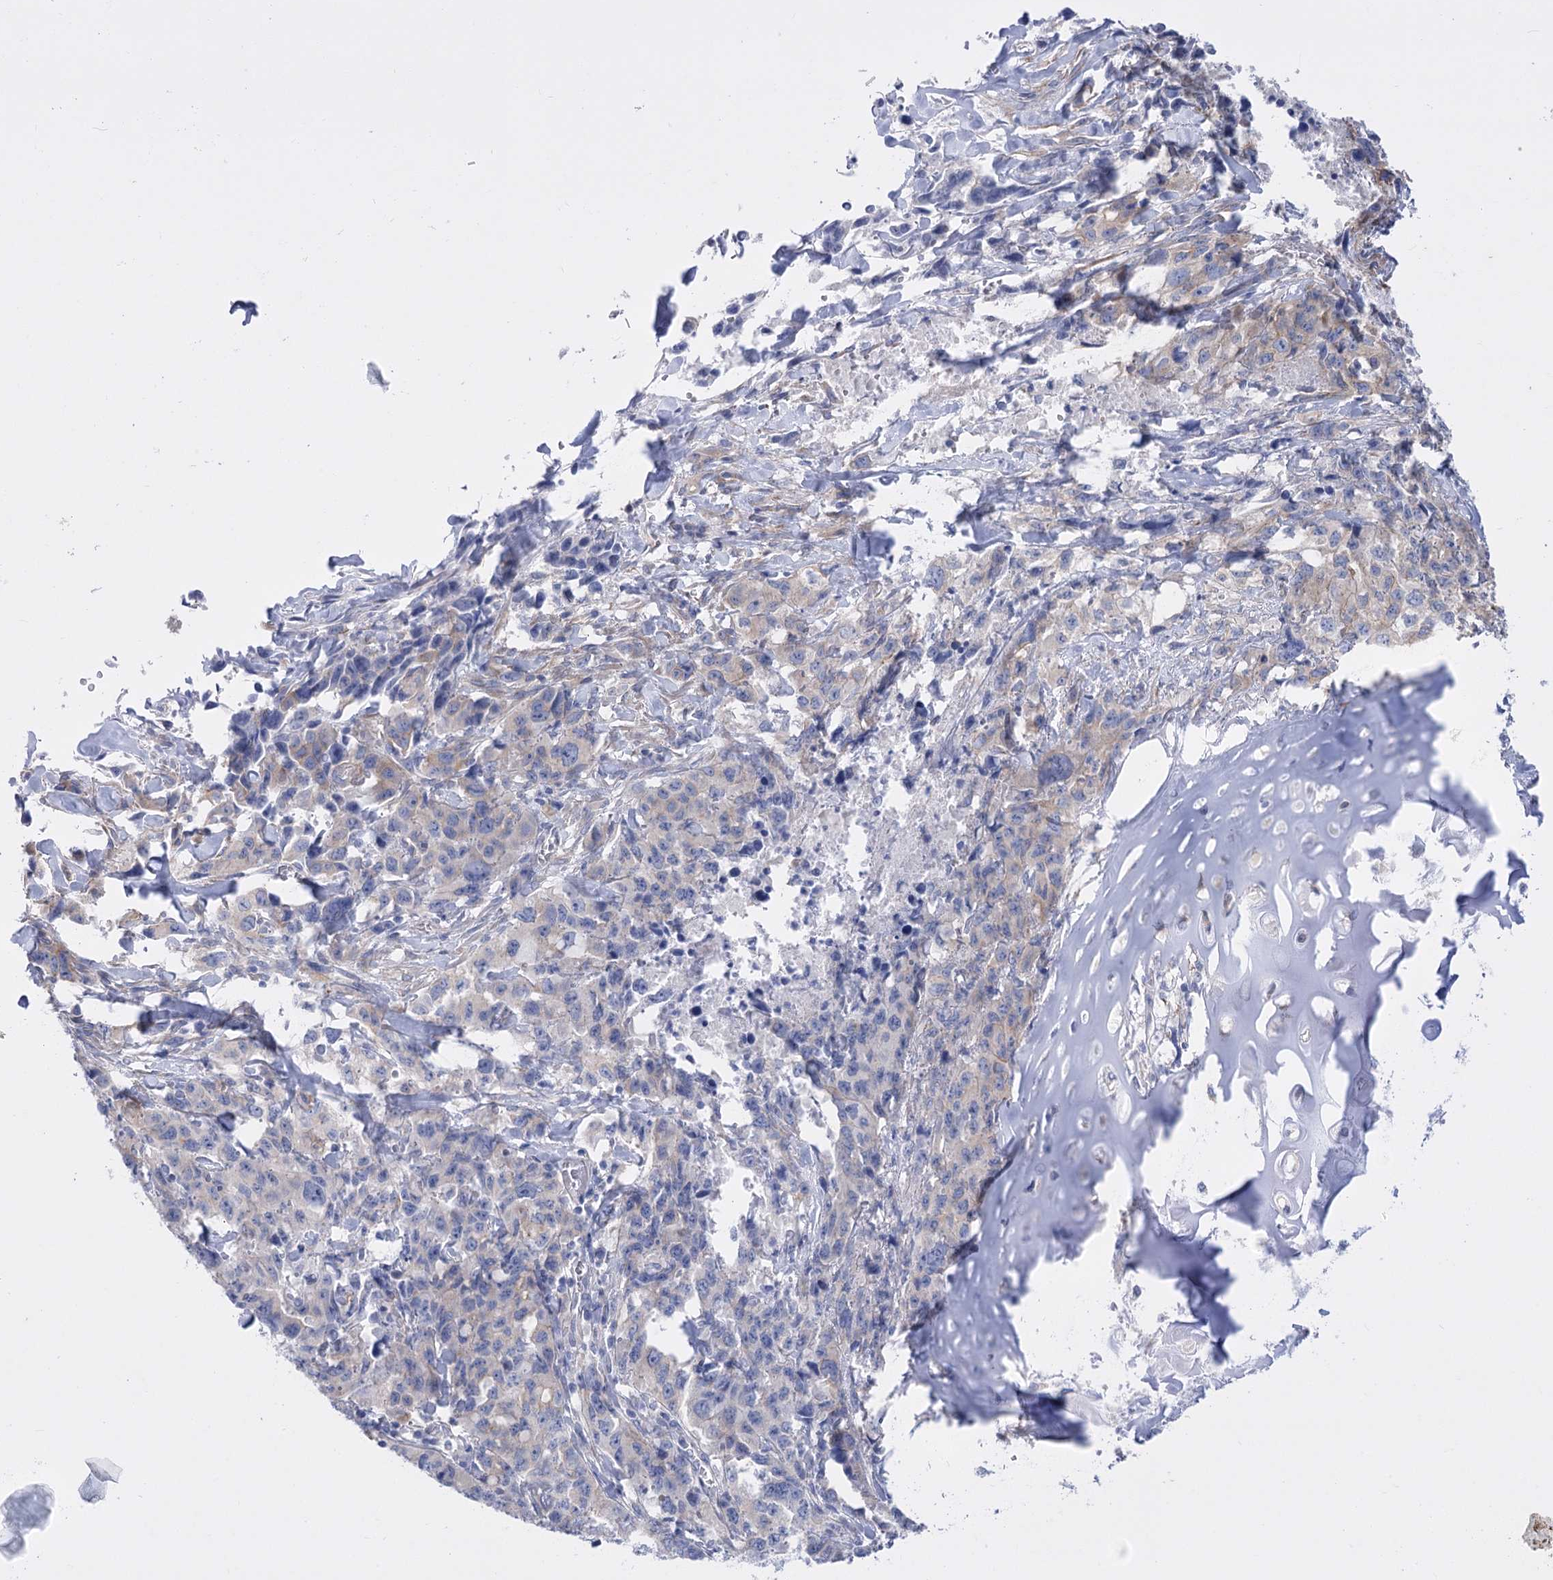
{"staining": {"intensity": "negative", "quantity": "none", "location": "none"}, "tissue": "lung cancer", "cell_type": "Tumor cells", "image_type": "cancer", "snomed": [{"axis": "morphology", "description": "Adenocarcinoma, NOS"}, {"axis": "topography", "description": "Lung"}], "caption": "Immunohistochemistry (IHC) histopathology image of neoplastic tissue: human lung adenocarcinoma stained with DAB (3,3'-diaminobenzidine) displays no significant protein positivity in tumor cells.", "gene": "LRRC34", "patient": {"sex": "female", "age": 51}}